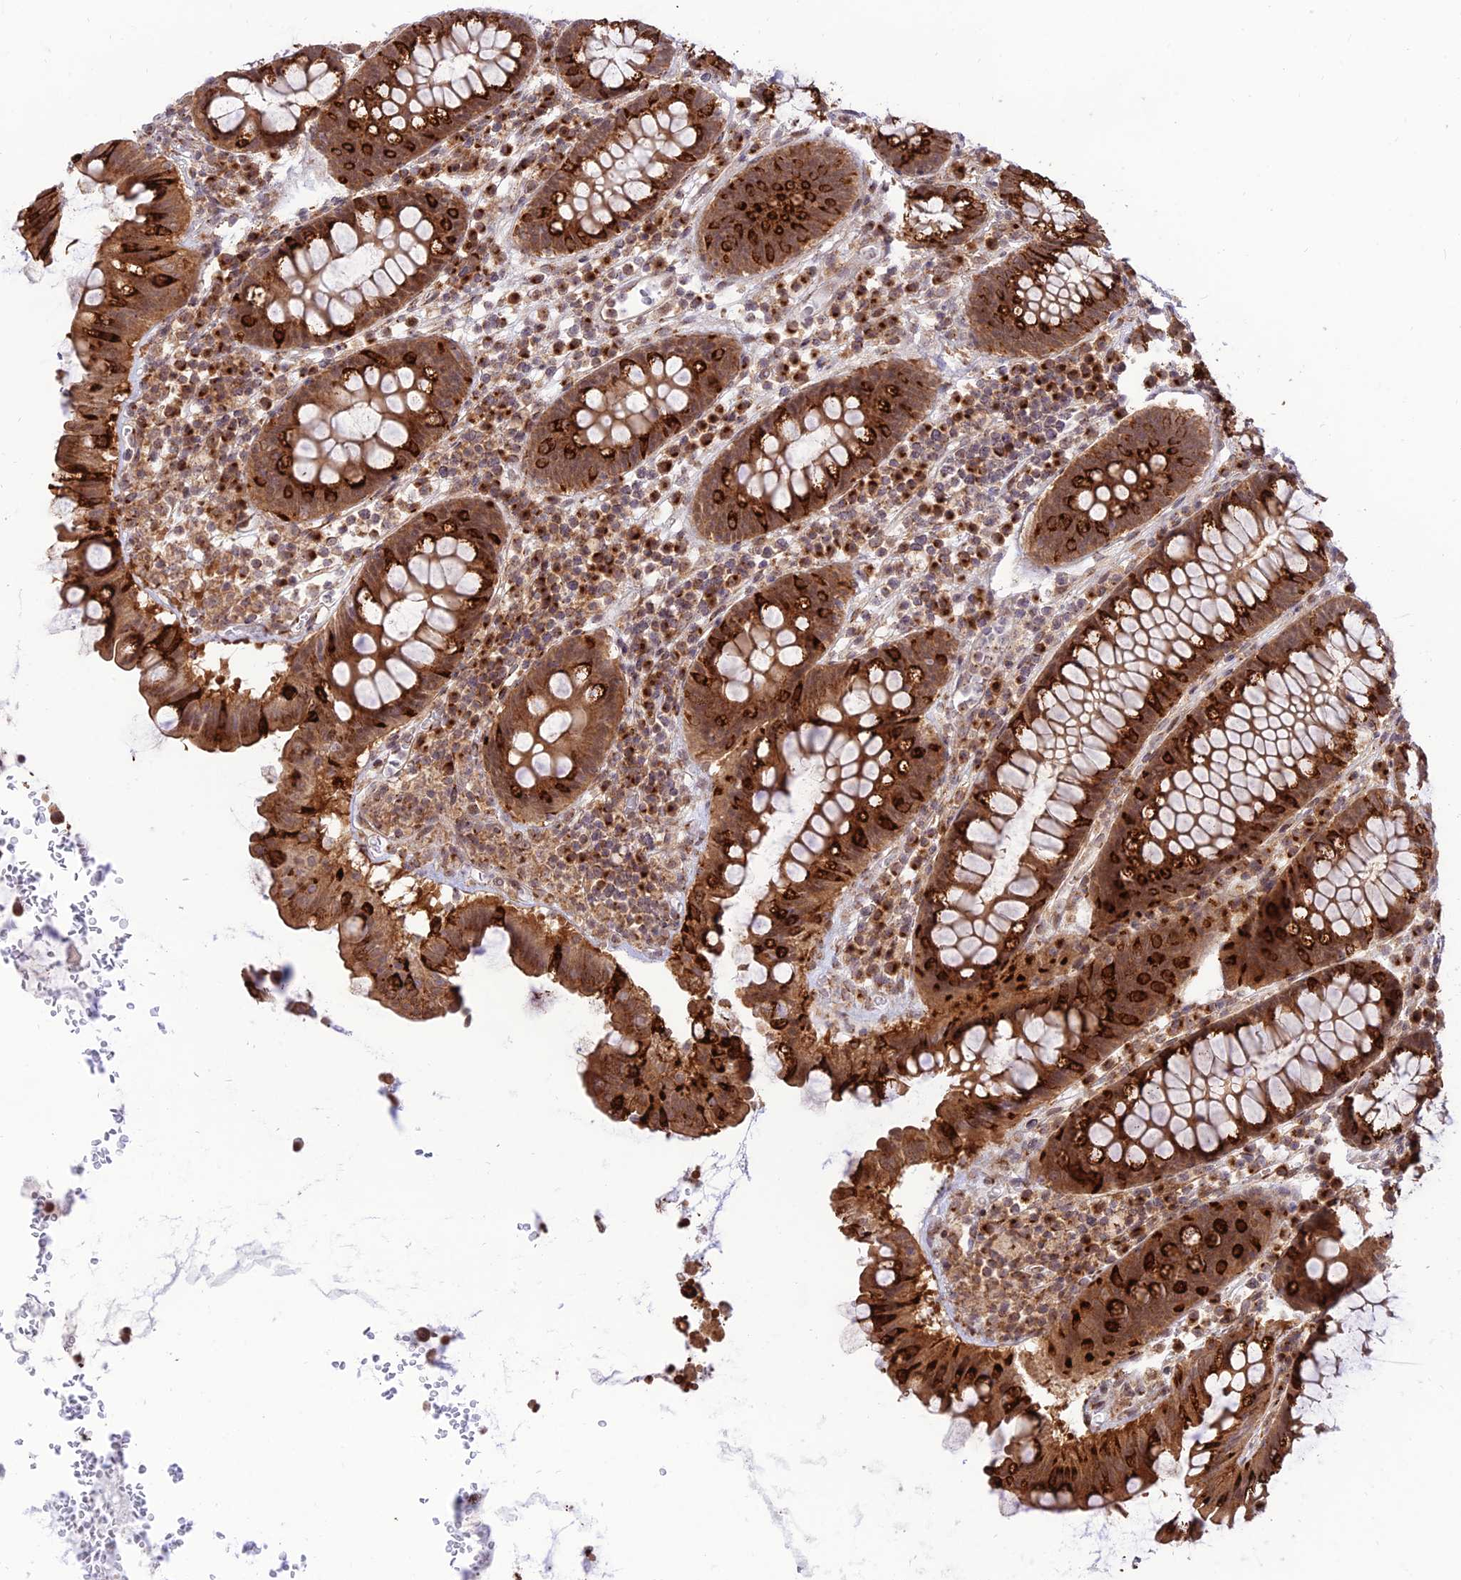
{"staining": {"intensity": "strong", "quantity": "25%-75%", "location": "cytoplasmic/membranous"}, "tissue": "colorectal cancer", "cell_type": "Tumor cells", "image_type": "cancer", "snomed": [{"axis": "morphology", "description": "Normal tissue, NOS"}, {"axis": "morphology", "description": "Adenocarcinoma, NOS"}, {"axis": "topography", "description": "Colon"}], "caption": "The histopathology image demonstrates staining of colorectal cancer (adenocarcinoma), revealing strong cytoplasmic/membranous protein expression (brown color) within tumor cells.", "gene": "GOLGA3", "patient": {"sex": "female", "age": 75}}